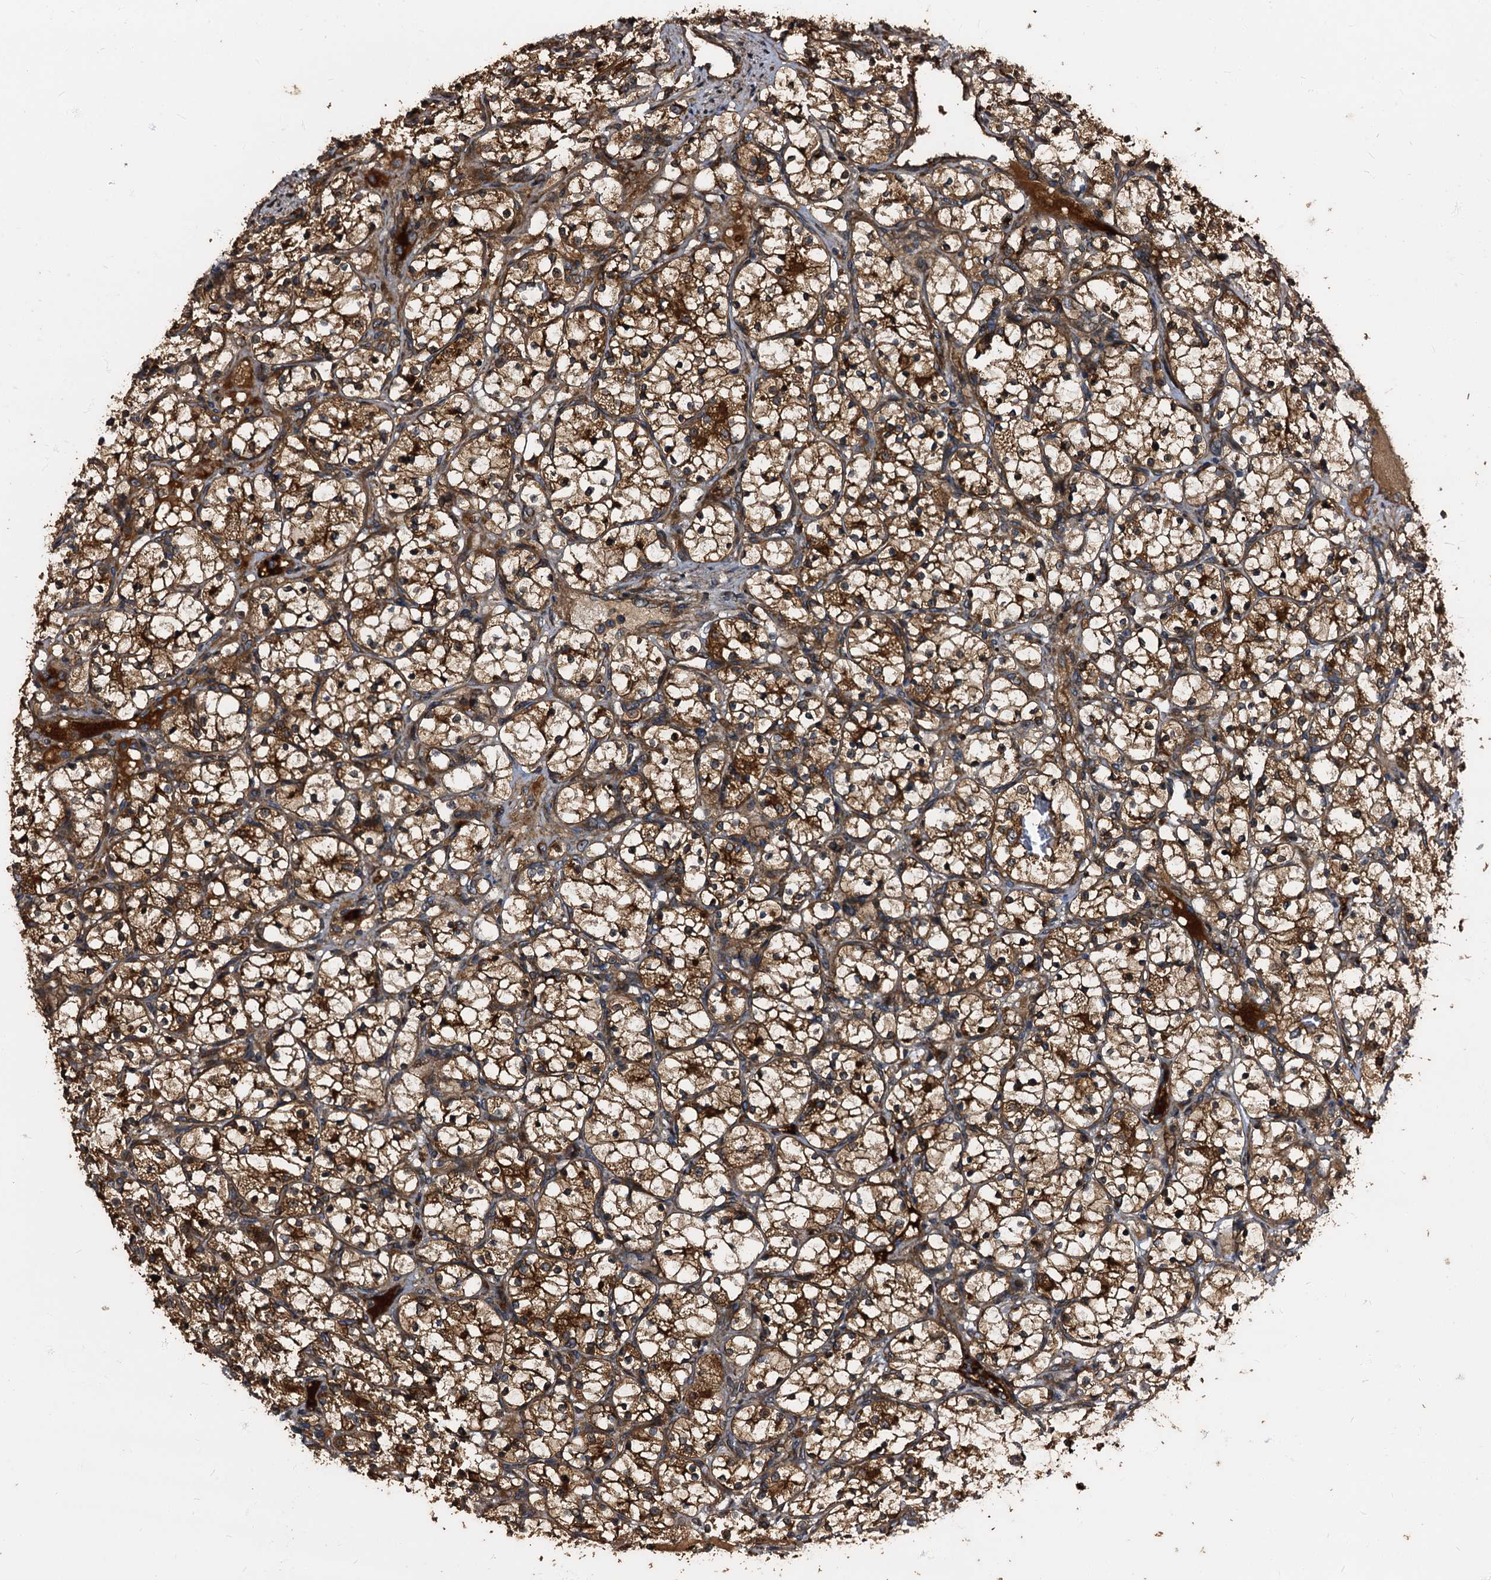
{"staining": {"intensity": "strong", "quantity": ">75%", "location": "cytoplasmic/membranous"}, "tissue": "renal cancer", "cell_type": "Tumor cells", "image_type": "cancer", "snomed": [{"axis": "morphology", "description": "Adenocarcinoma, NOS"}, {"axis": "topography", "description": "Kidney"}], "caption": "Human renal adenocarcinoma stained with a protein marker displays strong staining in tumor cells.", "gene": "PEX5", "patient": {"sex": "female", "age": 69}}